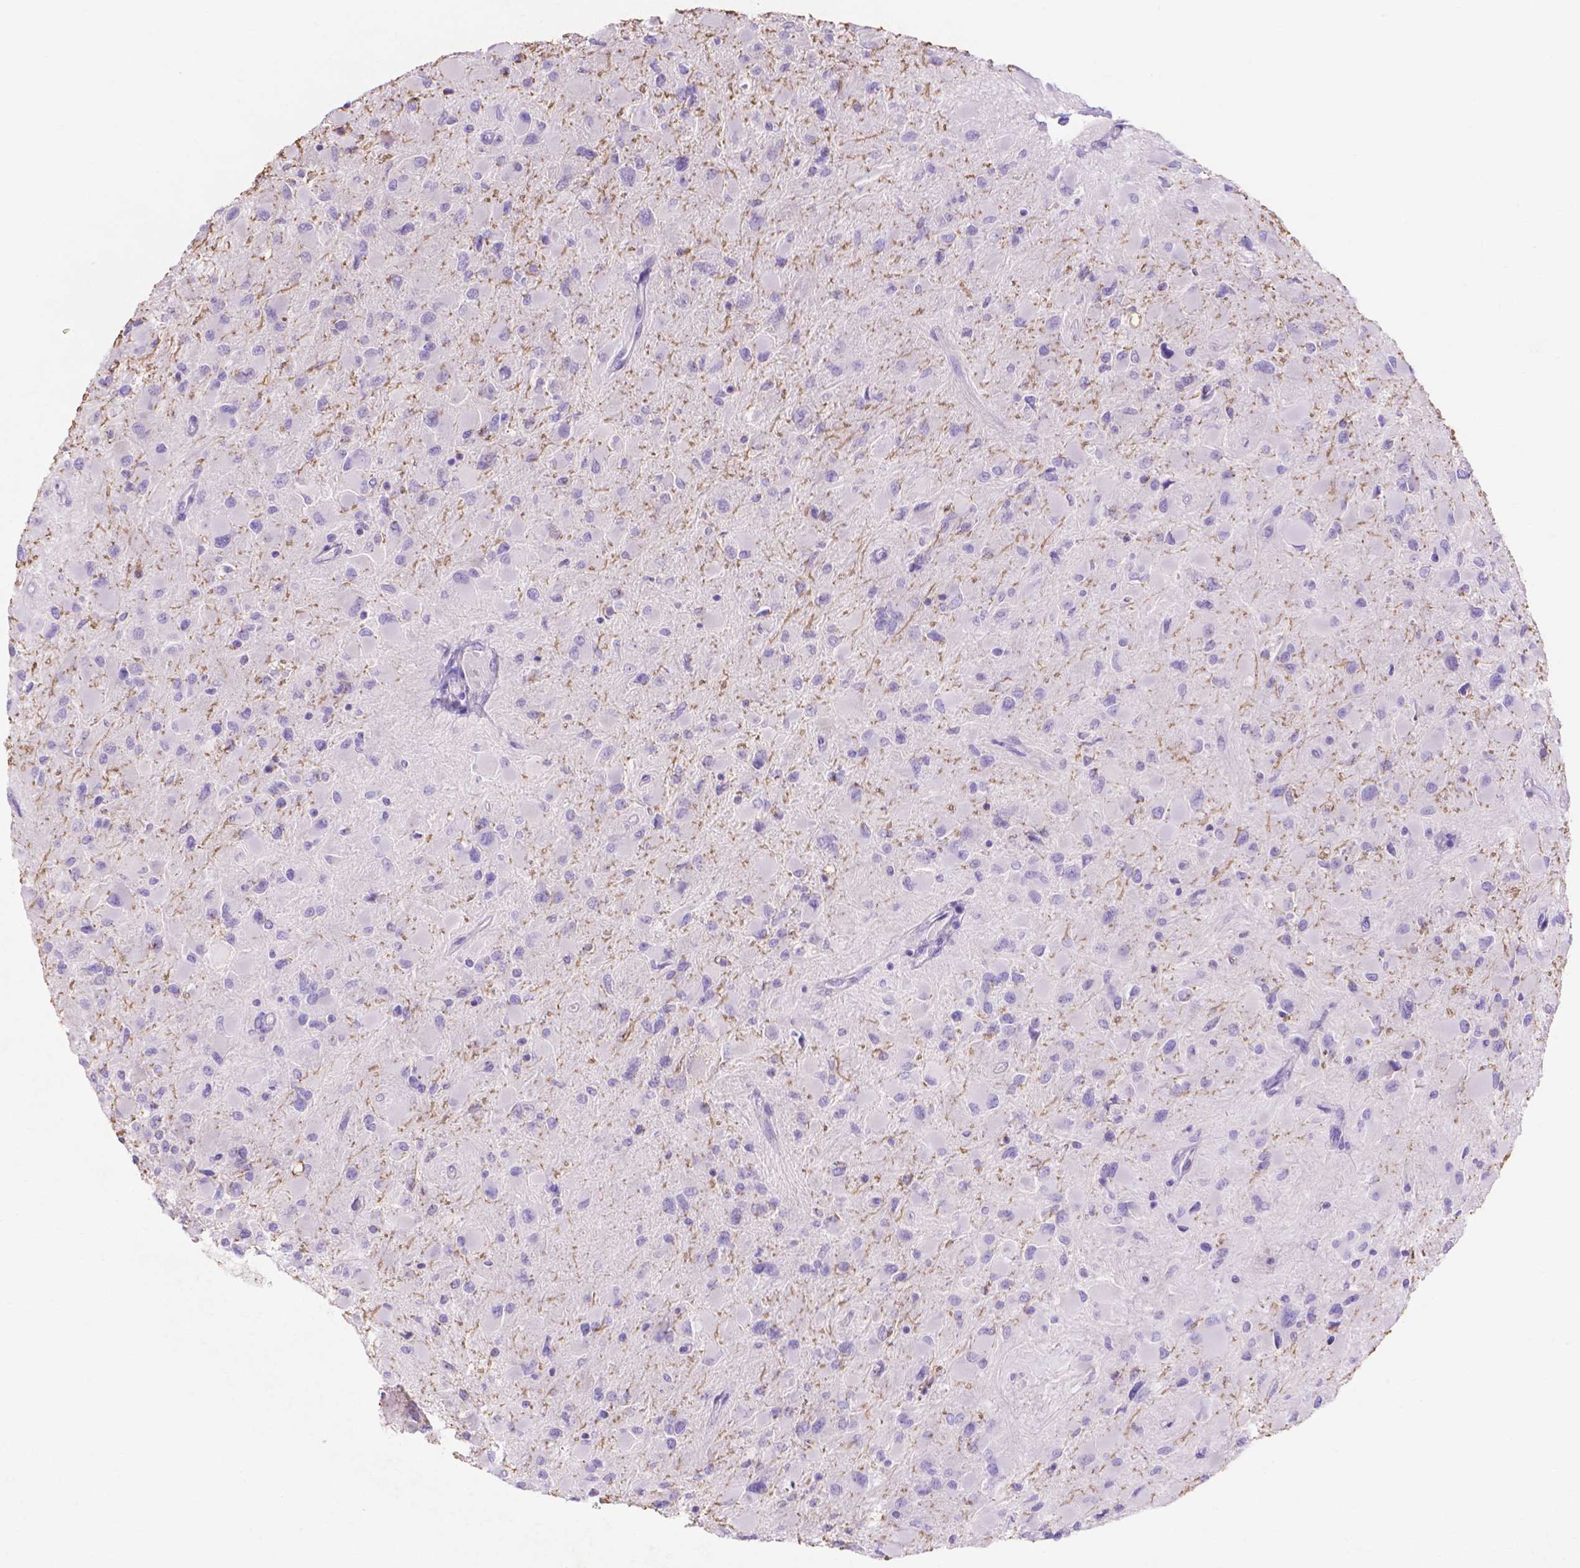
{"staining": {"intensity": "negative", "quantity": "none", "location": "none"}, "tissue": "glioma", "cell_type": "Tumor cells", "image_type": "cancer", "snomed": [{"axis": "morphology", "description": "Glioma, malignant, High grade"}, {"axis": "topography", "description": "Cerebral cortex"}], "caption": "Malignant glioma (high-grade) was stained to show a protein in brown. There is no significant expression in tumor cells. (Stains: DAB IHC with hematoxylin counter stain, Microscopy: brightfield microscopy at high magnification).", "gene": "MMP11", "patient": {"sex": "female", "age": 36}}